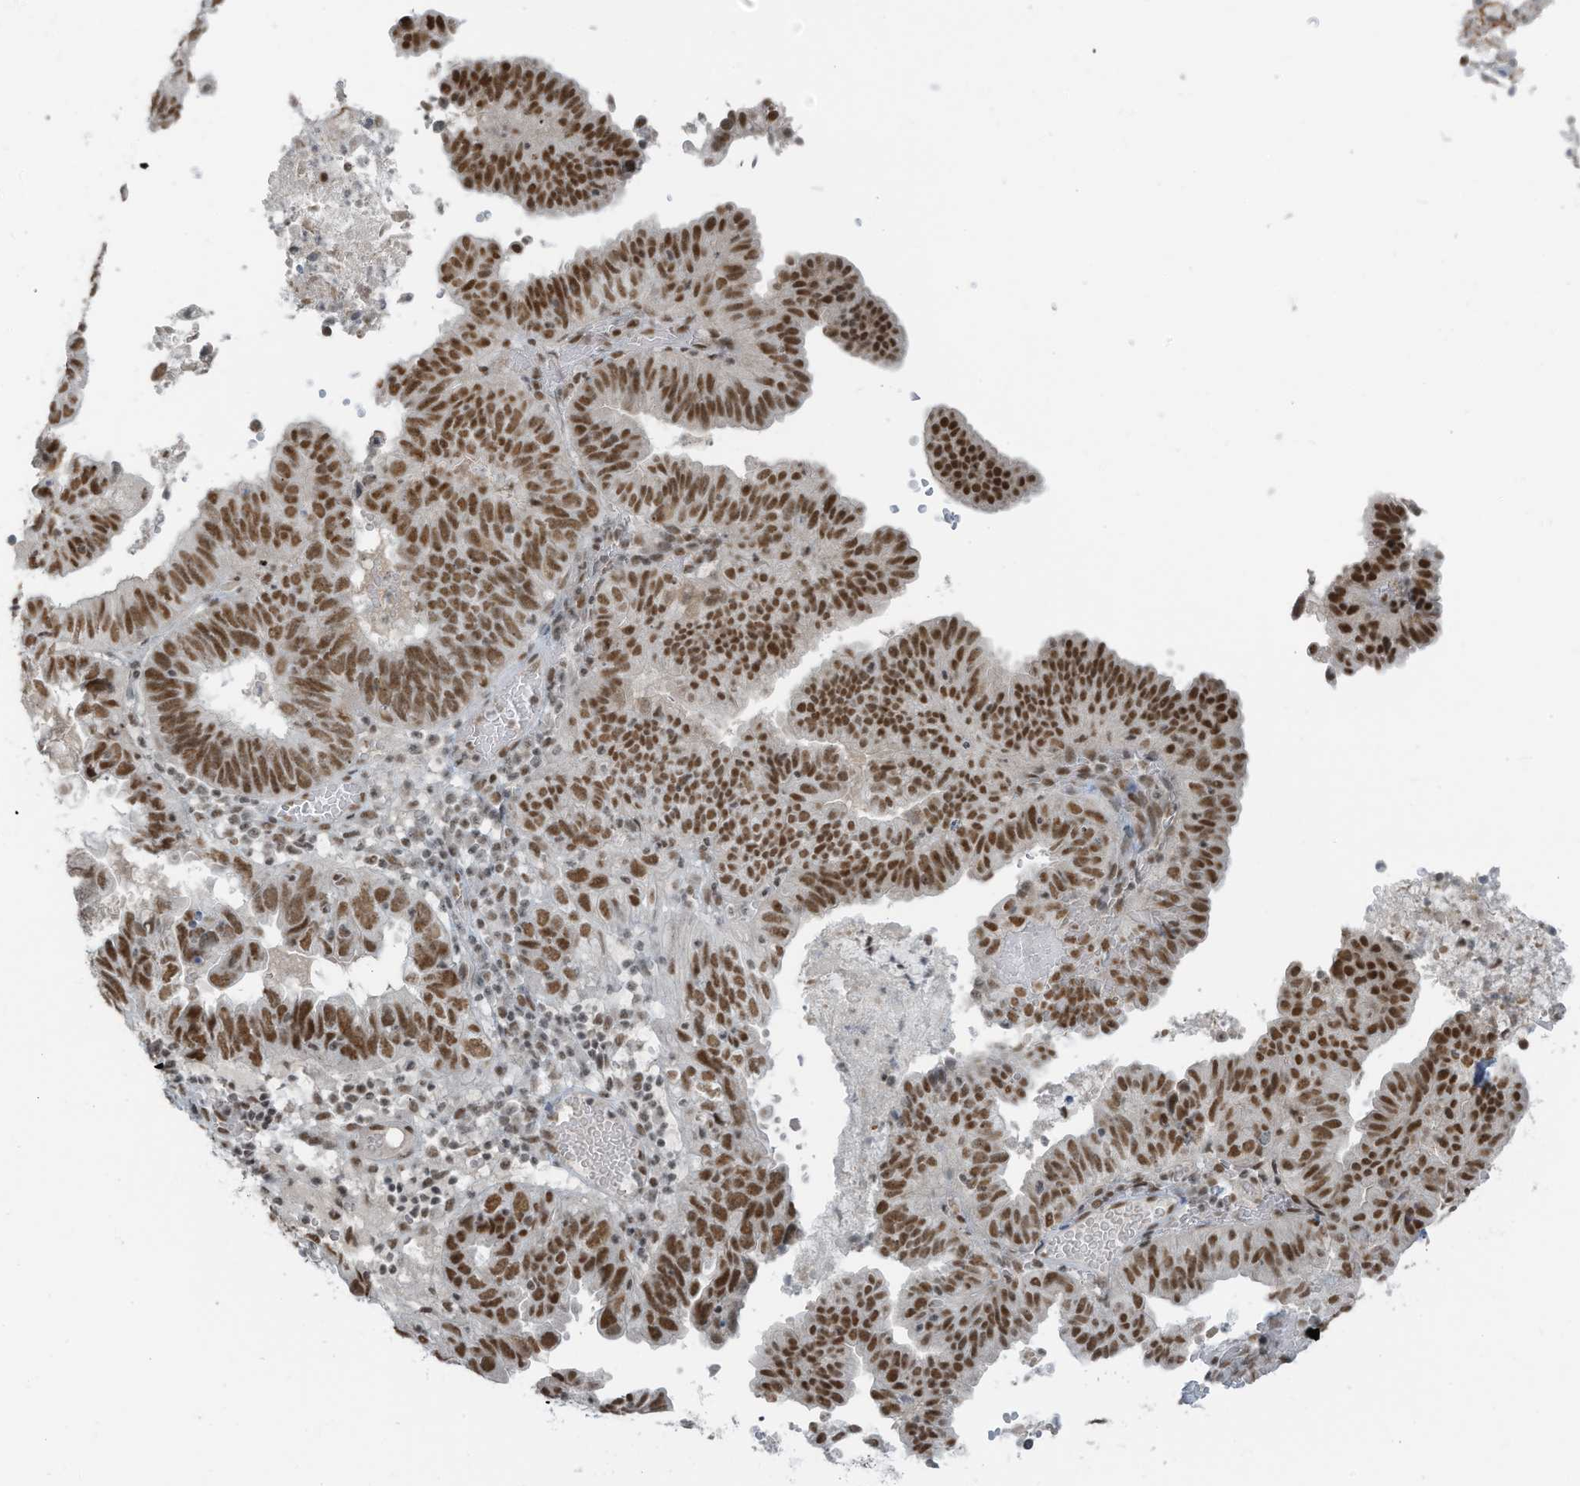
{"staining": {"intensity": "moderate", "quantity": ">75%", "location": "nuclear"}, "tissue": "endometrial cancer", "cell_type": "Tumor cells", "image_type": "cancer", "snomed": [{"axis": "morphology", "description": "Adenocarcinoma, NOS"}, {"axis": "topography", "description": "Uterus"}], "caption": "Moderate nuclear positivity for a protein is seen in about >75% of tumor cells of endometrial adenocarcinoma using immunohistochemistry (IHC).", "gene": "WRNIP1", "patient": {"sex": "female", "age": 77}}